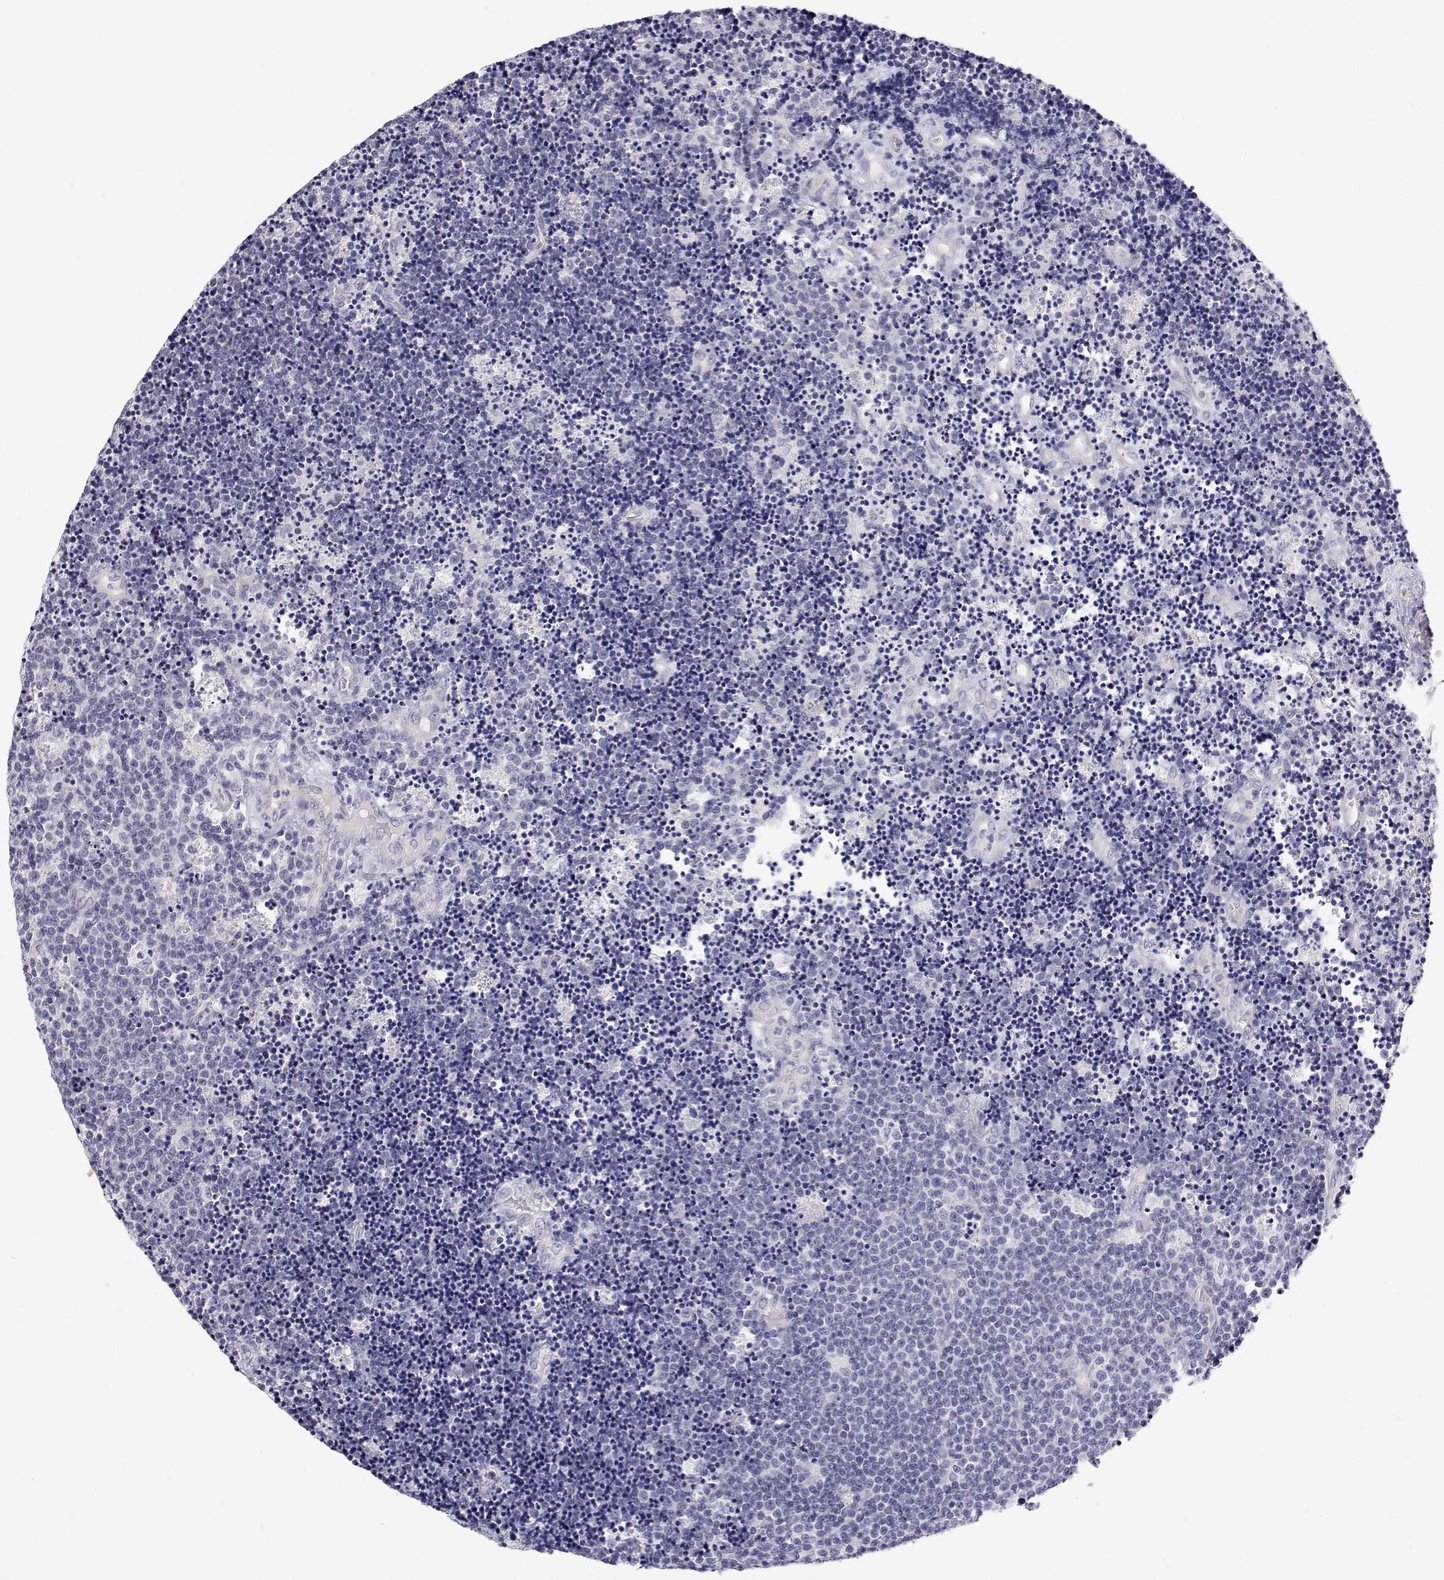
{"staining": {"intensity": "negative", "quantity": "none", "location": "none"}, "tissue": "lymphoma", "cell_type": "Tumor cells", "image_type": "cancer", "snomed": [{"axis": "morphology", "description": "Malignant lymphoma, non-Hodgkin's type, Low grade"}, {"axis": "topography", "description": "Brain"}], "caption": "Micrograph shows no significant protein expression in tumor cells of lymphoma.", "gene": "ANKRD65", "patient": {"sex": "female", "age": 66}}